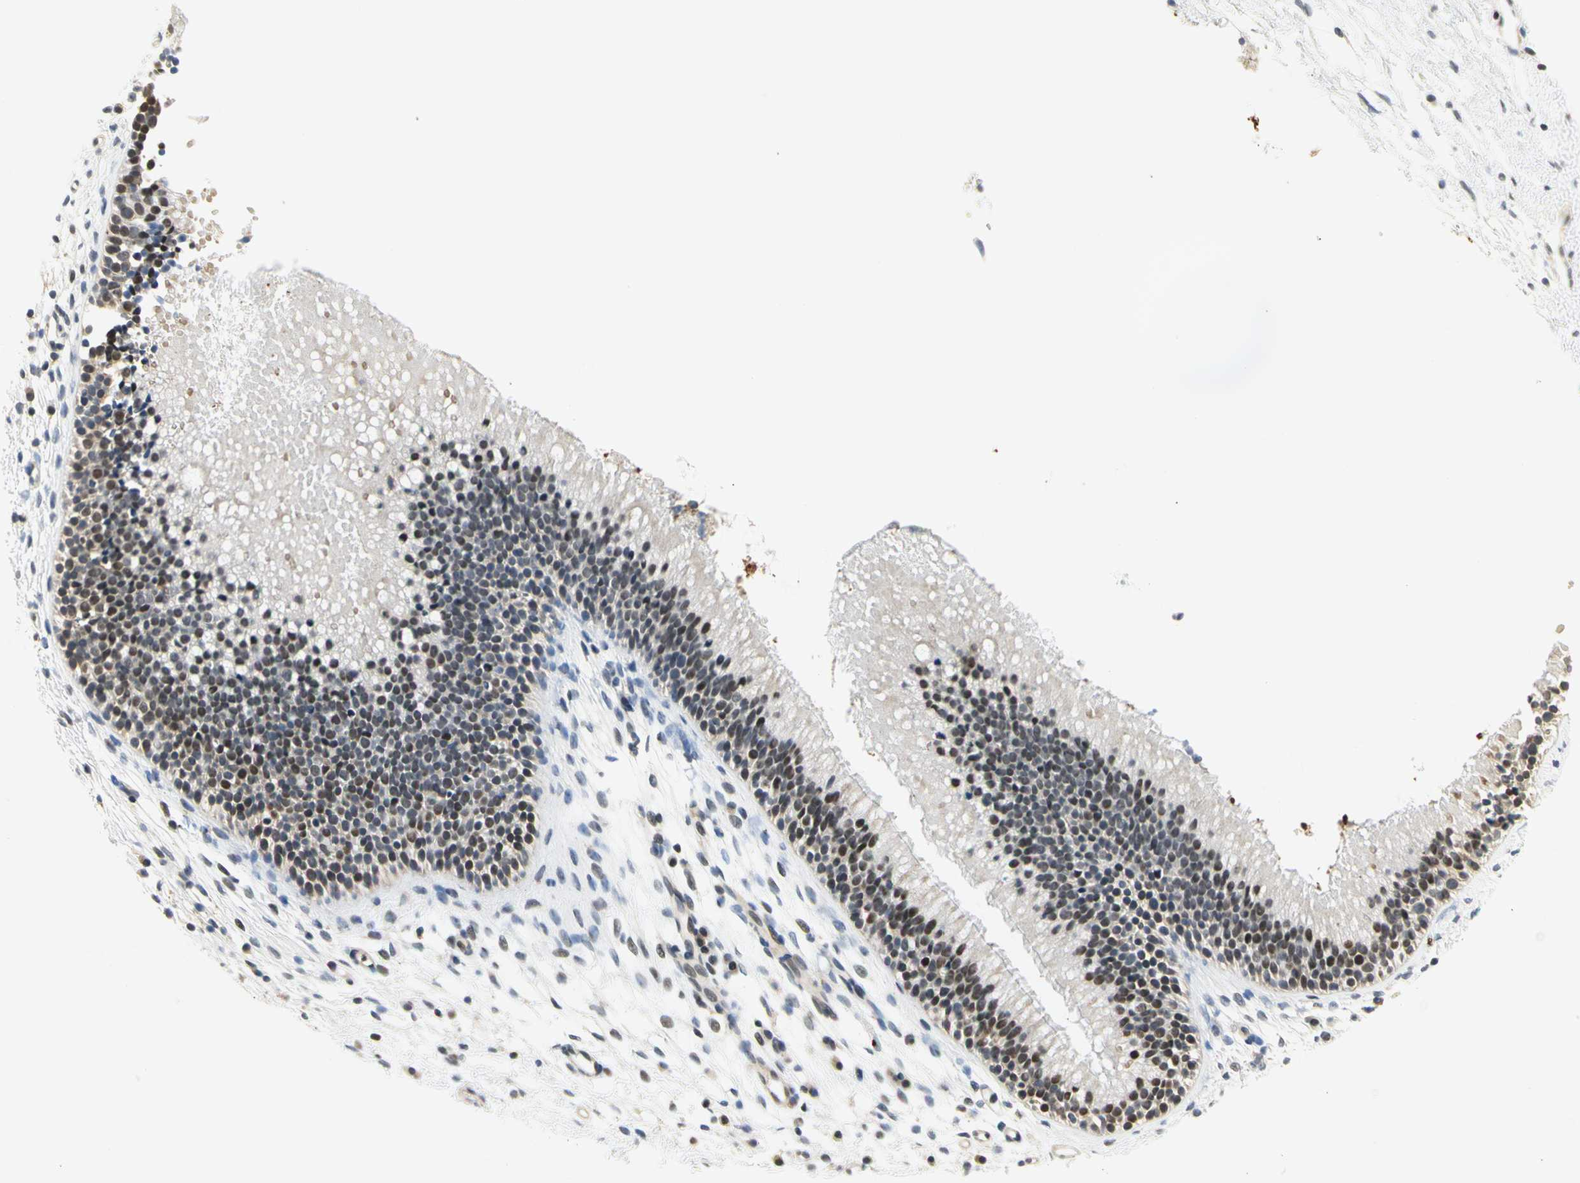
{"staining": {"intensity": "moderate", "quantity": "25%-75%", "location": "nuclear"}, "tissue": "nasopharynx", "cell_type": "Respiratory epithelial cells", "image_type": "normal", "snomed": [{"axis": "morphology", "description": "Normal tissue, NOS"}, {"axis": "topography", "description": "Nasopharynx"}], "caption": "Brown immunohistochemical staining in benign nasopharynx reveals moderate nuclear staining in about 25%-75% of respiratory epithelial cells.", "gene": "IMPG2", "patient": {"sex": "male", "age": 21}}